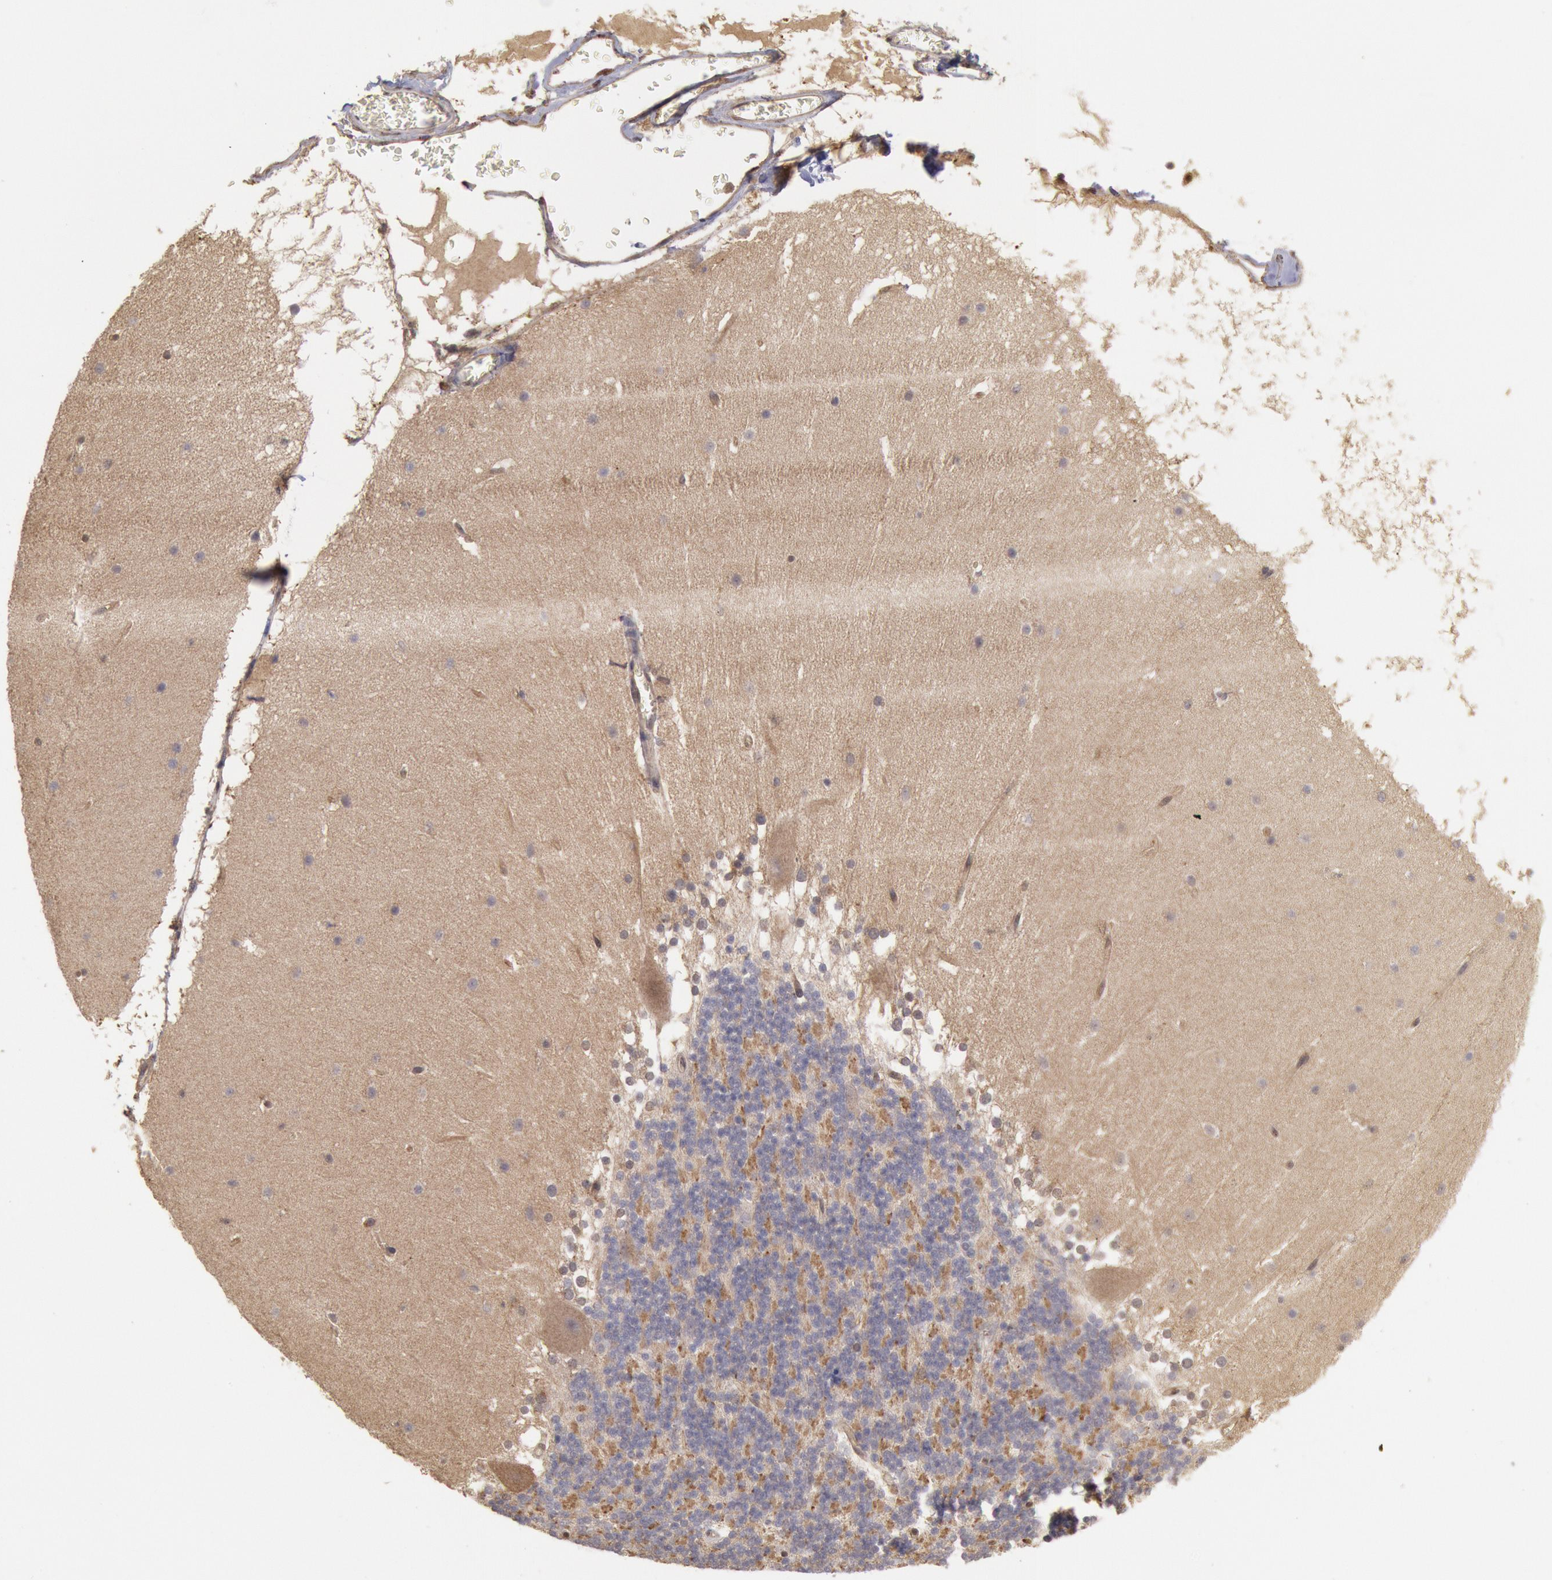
{"staining": {"intensity": "weak", "quantity": "<25%", "location": "cytoplasmic/membranous"}, "tissue": "cerebellum", "cell_type": "Cells in granular layer", "image_type": "normal", "snomed": [{"axis": "morphology", "description": "Normal tissue, NOS"}, {"axis": "topography", "description": "Cerebellum"}], "caption": "This photomicrograph is of benign cerebellum stained with IHC to label a protein in brown with the nuclei are counter-stained blue. There is no expression in cells in granular layer.", "gene": "STX17", "patient": {"sex": "female", "age": 19}}